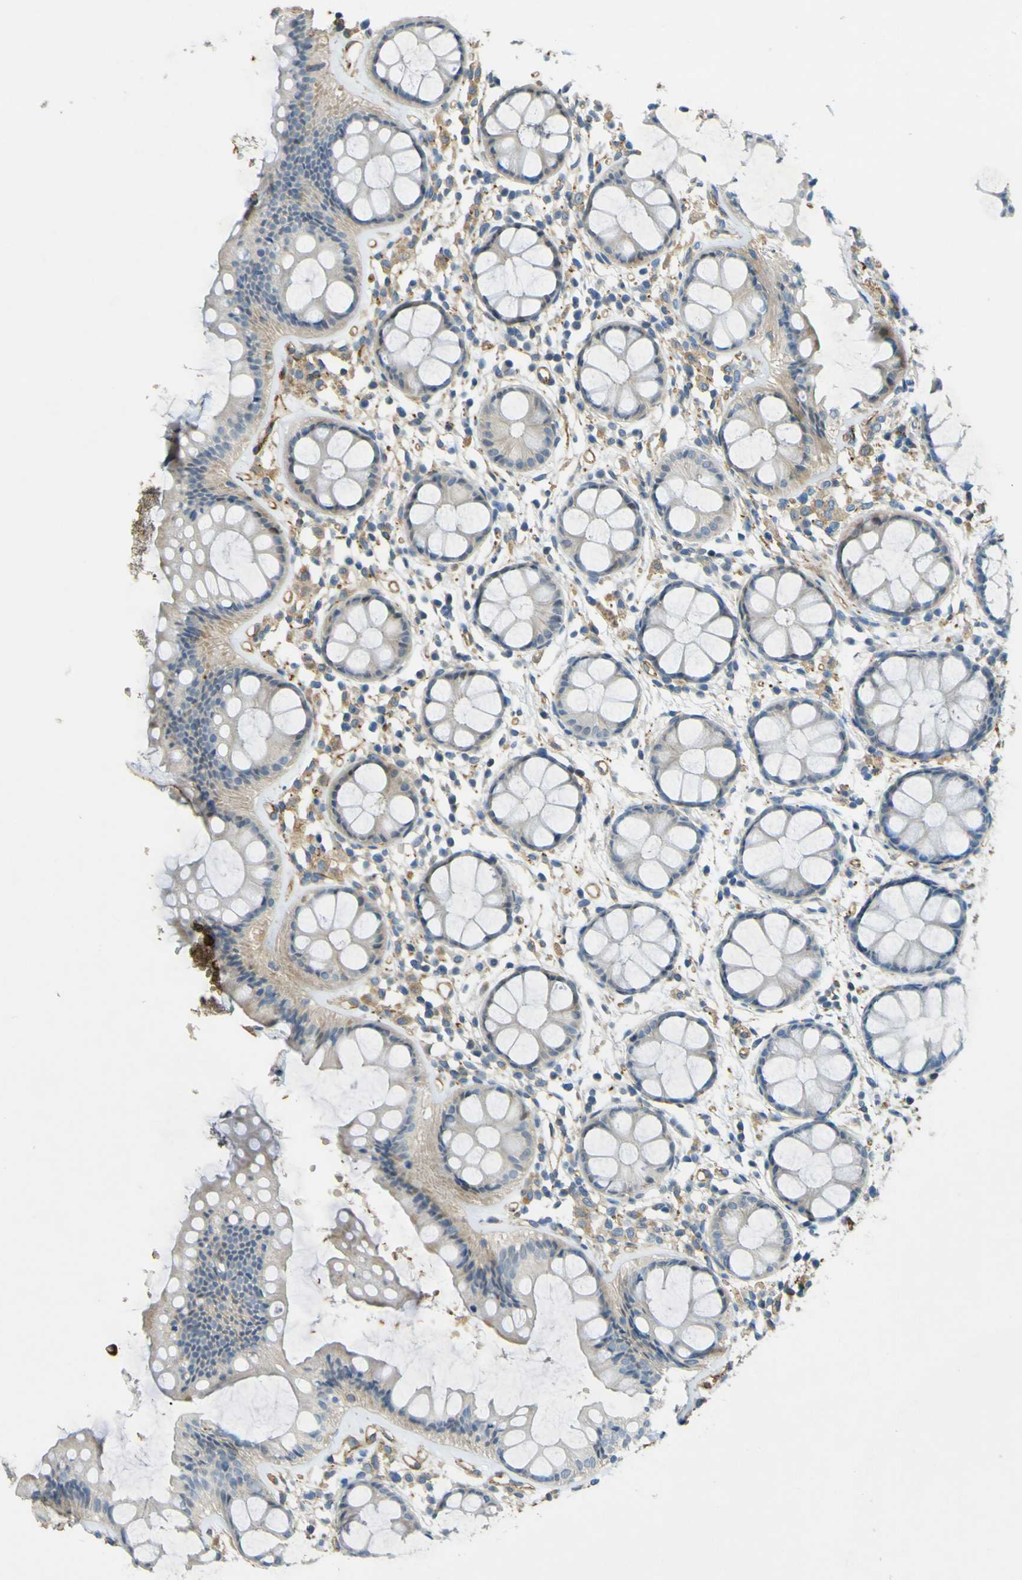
{"staining": {"intensity": "strong", "quantity": "<25%", "location": "cytoplasmic/membranous"}, "tissue": "rectum", "cell_type": "Glandular cells", "image_type": "normal", "snomed": [{"axis": "morphology", "description": "Normal tissue, NOS"}, {"axis": "topography", "description": "Rectum"}], "caption": "Glandular cells show strong cytoplasmic/membranous expression in approximately <25% of cells in benign rectum. Nuclei are stained in blue.", "gene": "PLXDC1", "patient": {"sex": "female", "age": 66}}